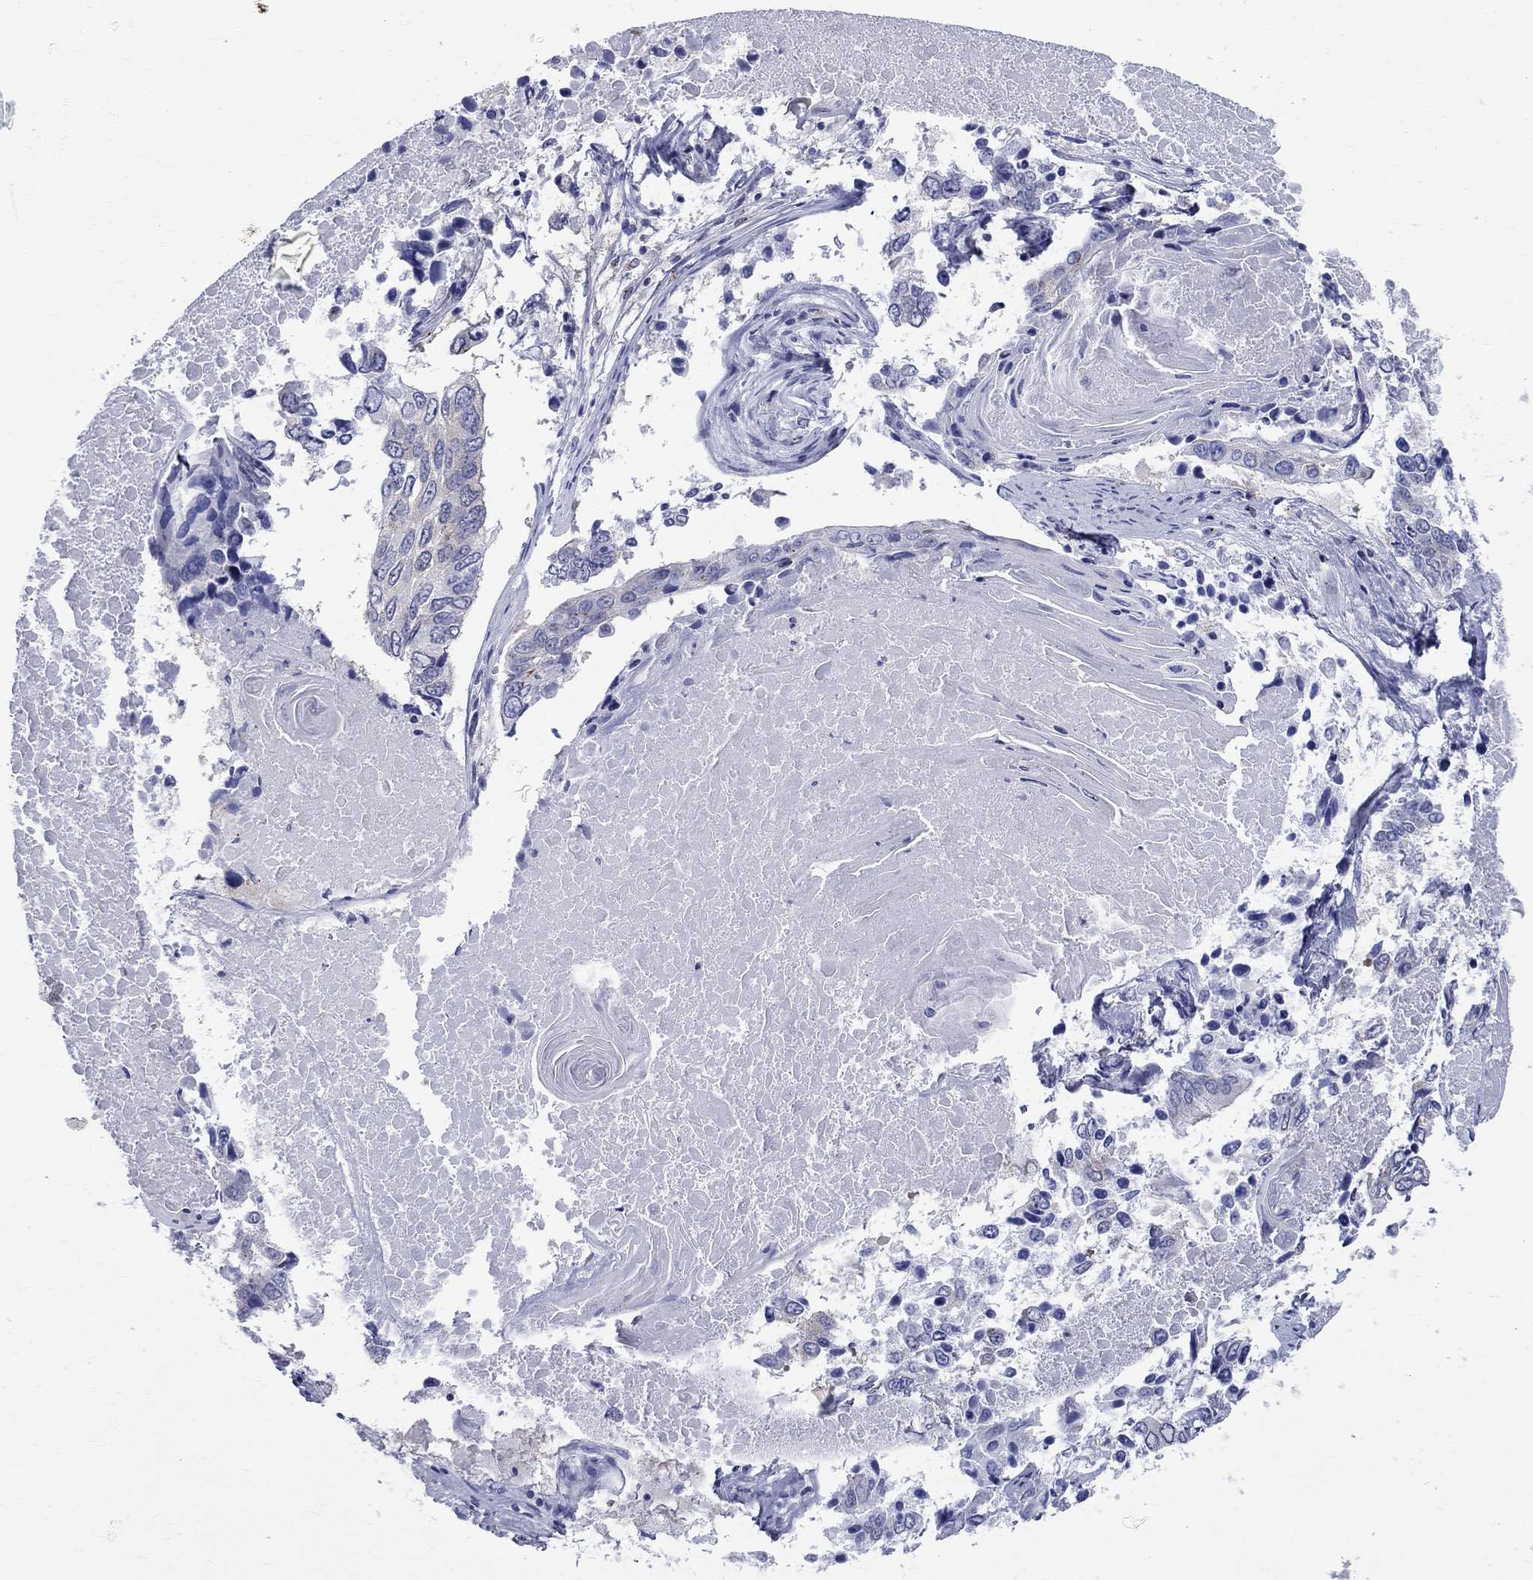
{"staining": {"intensity": "negative", "quantity": "none", "location": "none"}, "tissue": "lung cancer", "cell_type": "Tumor cells", "image_type": "cancer", "snomed": [{"axis": "morphology", "description": "Squamous cell carcinoma, NOS"}, {"axis": "topography", "description": "Lung"}], "caption": "Immunohistochemistry (IHC) of human lung cancer (squamous cell carcinoma) demonstrates no positivity in tumor cells.", "gene": "CEP43", "patient": {"sex": "male", "age": 73}}